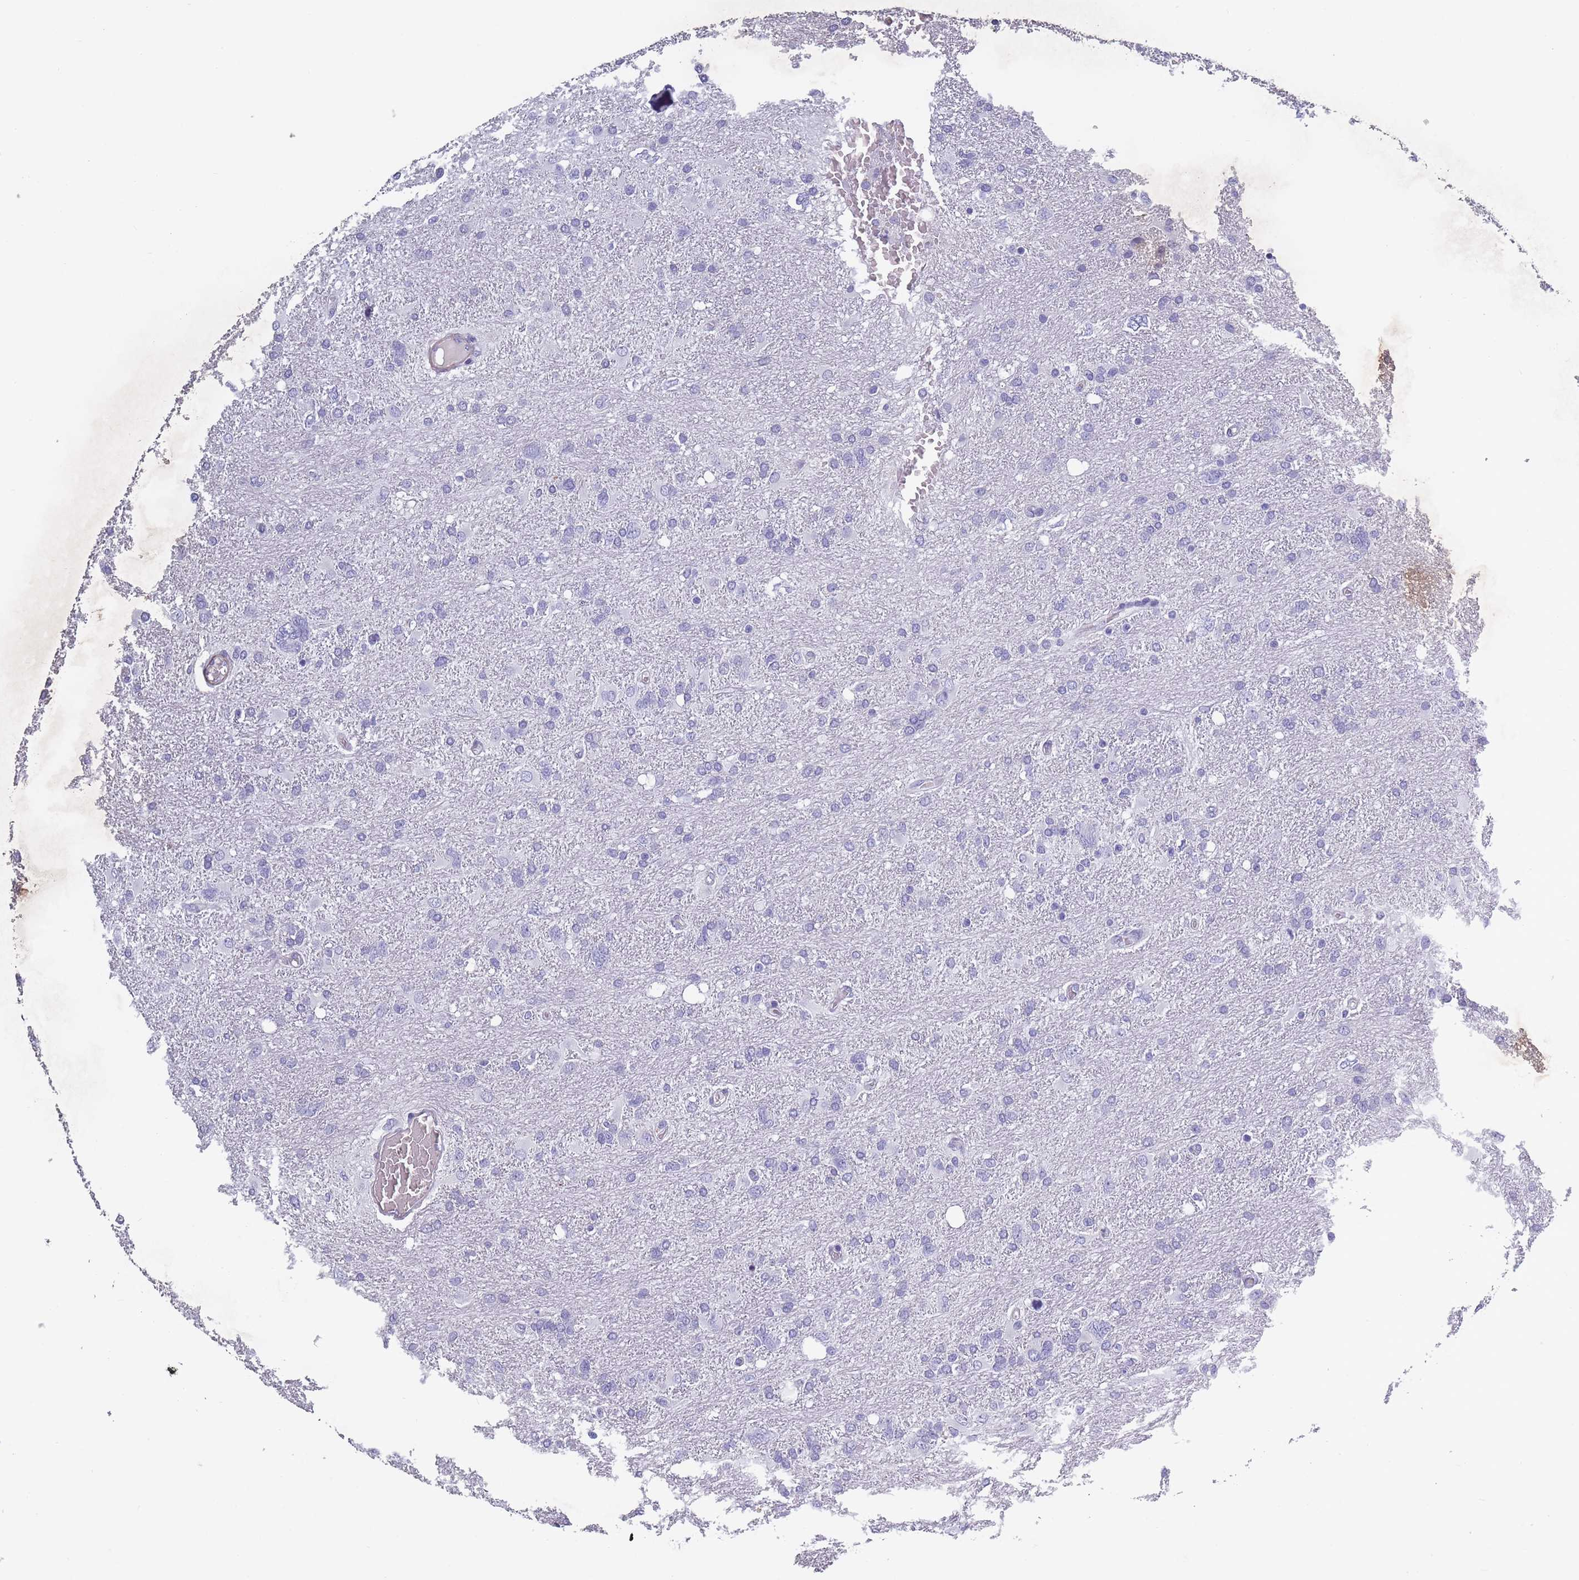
{"staining": {"intensity": "negative", "quantity": "none", "location": "none"}, "tissue": "glioma", "cell_type": "Tumor cells", "image_type": "cancer", "snomed": [{"axis": "morphology", "description": "Glioma, malignant, High grade"}, {"axis": "topography", "description": "Brain"}], "caption": "Malignant glioma (high-grade) was stained to show a protein in brown. There is no significant staining in tumor cells. Brightfield microscopy of IHC stained with DAB (3,3'-diaminobenzidine) (brown) and hematoxylin (blue), captured at high magnification.", "gene": "OR4C5", "patient": {"sex": "male", "age": 61}}